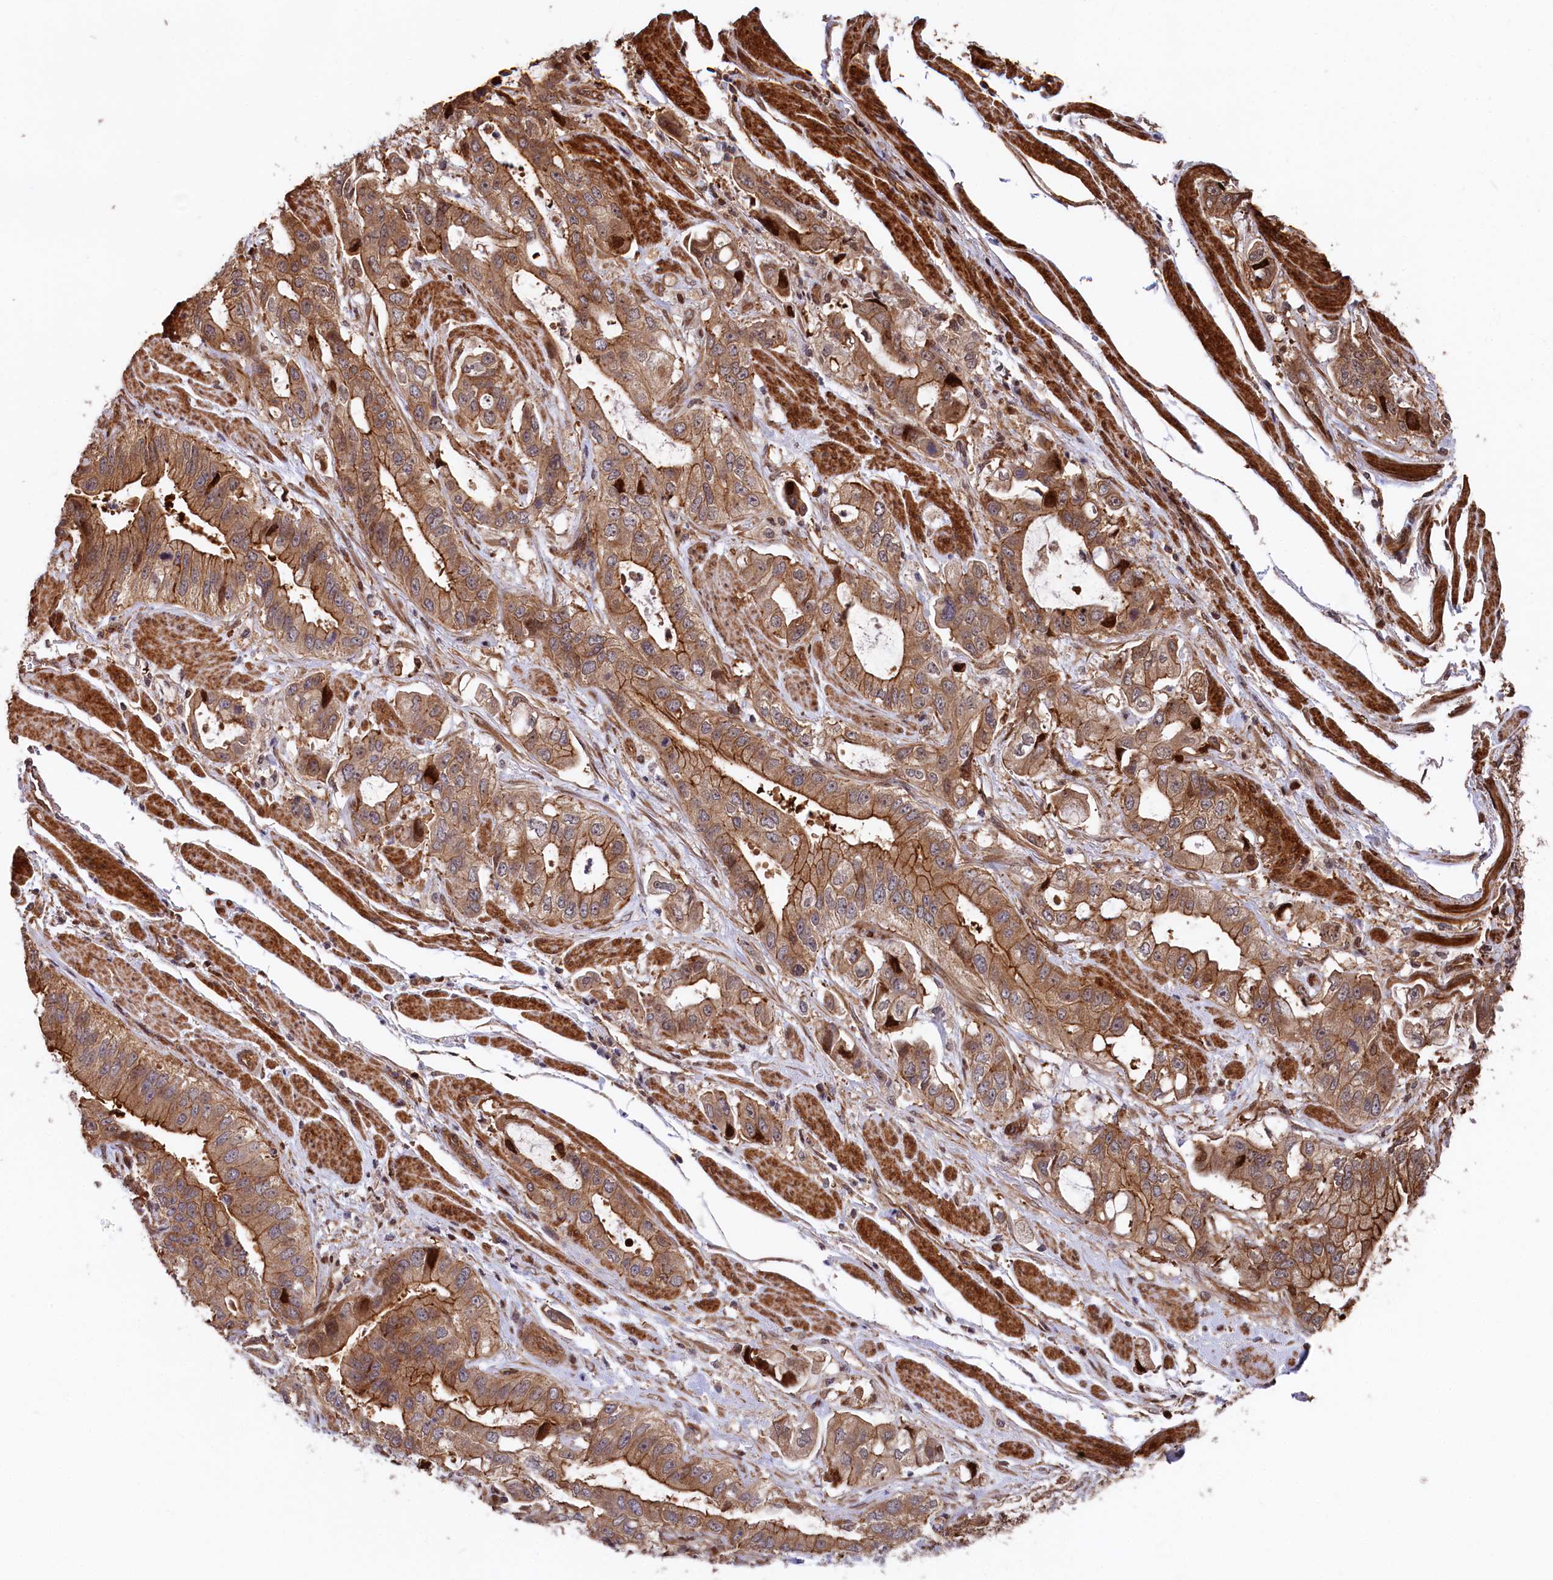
{"staining": {"intensity": "moderate", "quantity": ">75%", "location": "cytoplasmic/membranous"}, "tissue": "stomach cancer", "cell_type": "Tumor cells", "image_type": "cancer", "snomed": [{"axis": "morphology", "description": "Adenocarcinoma, NOS"}, {"axis": "topography", "description": "Stomach"}], "caption": "This photomicrograph exhibits immunohistochemistry staining of stomach cancer (adenocarcinoma), with medium moderate cytoplasmic/membranous staining in about >75% of tumor cells.", "gene": "TNKS1BP1", "patient": {"sex": "male", "age": 62}}